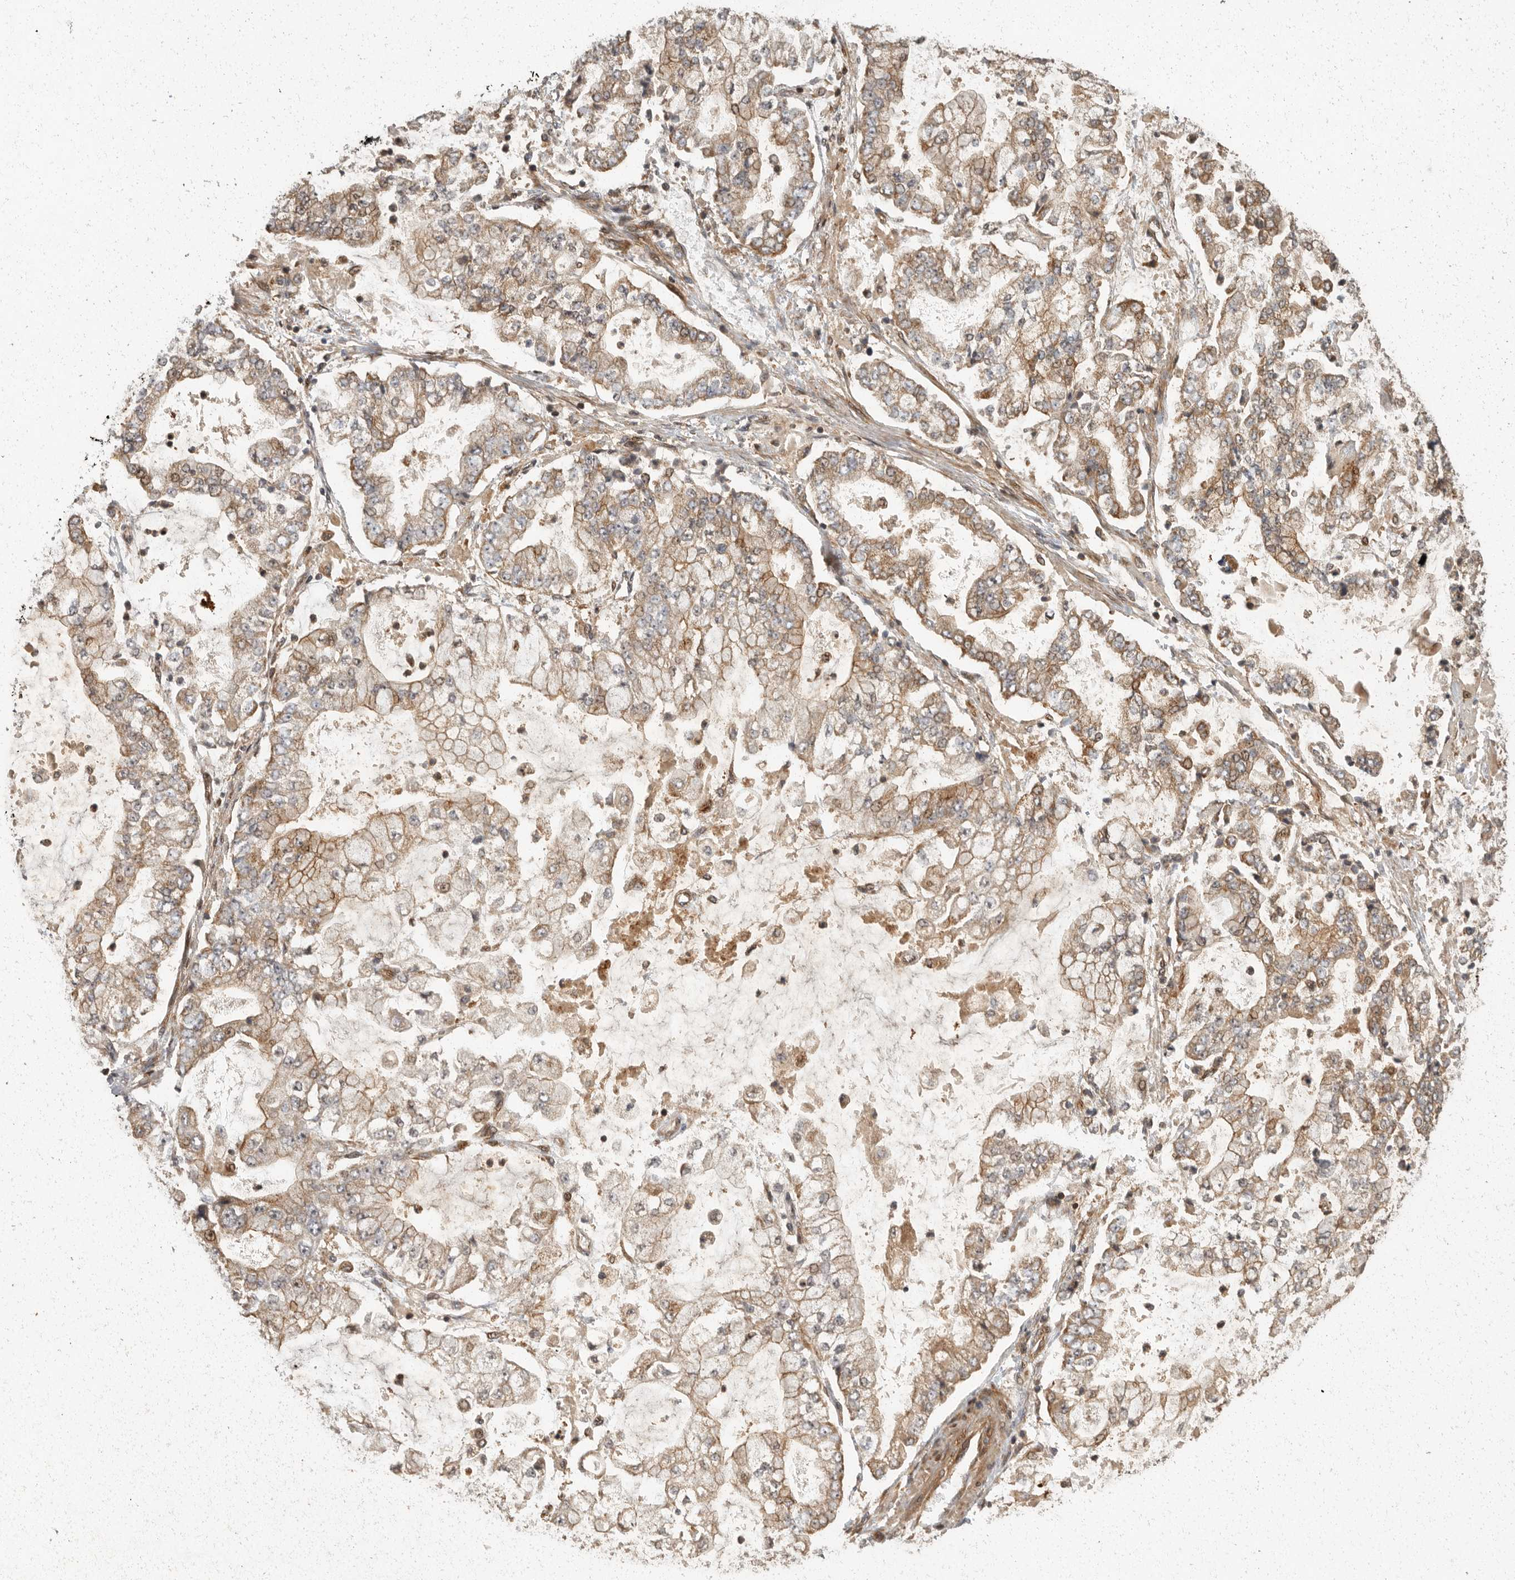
{"staining": {"intensity": "moderate", "quantity": ">75%", "location": "cytoplasmic/membranous"}, "tissue": "stomach cancer", "cell_type": "Tumor cells", "image_type": "cancer", "snomed": [{"axis": "morphology", "description": "Adenocarcinoma, NOS"}, {"axis": "topography", "description": "Stomach"}], "caption": "DAB immunohistochemical staining of stomach adenocarcinoma shows moderate cytoplasmic/membranous protein expression in about >75% of tumor cells. (Stains: DAB in brown, nuclei in blue, Microscopy: brightfield microscopy at high magnification).", "gene": "SWT1", "patient": {"sex": "male", "age": 76}}